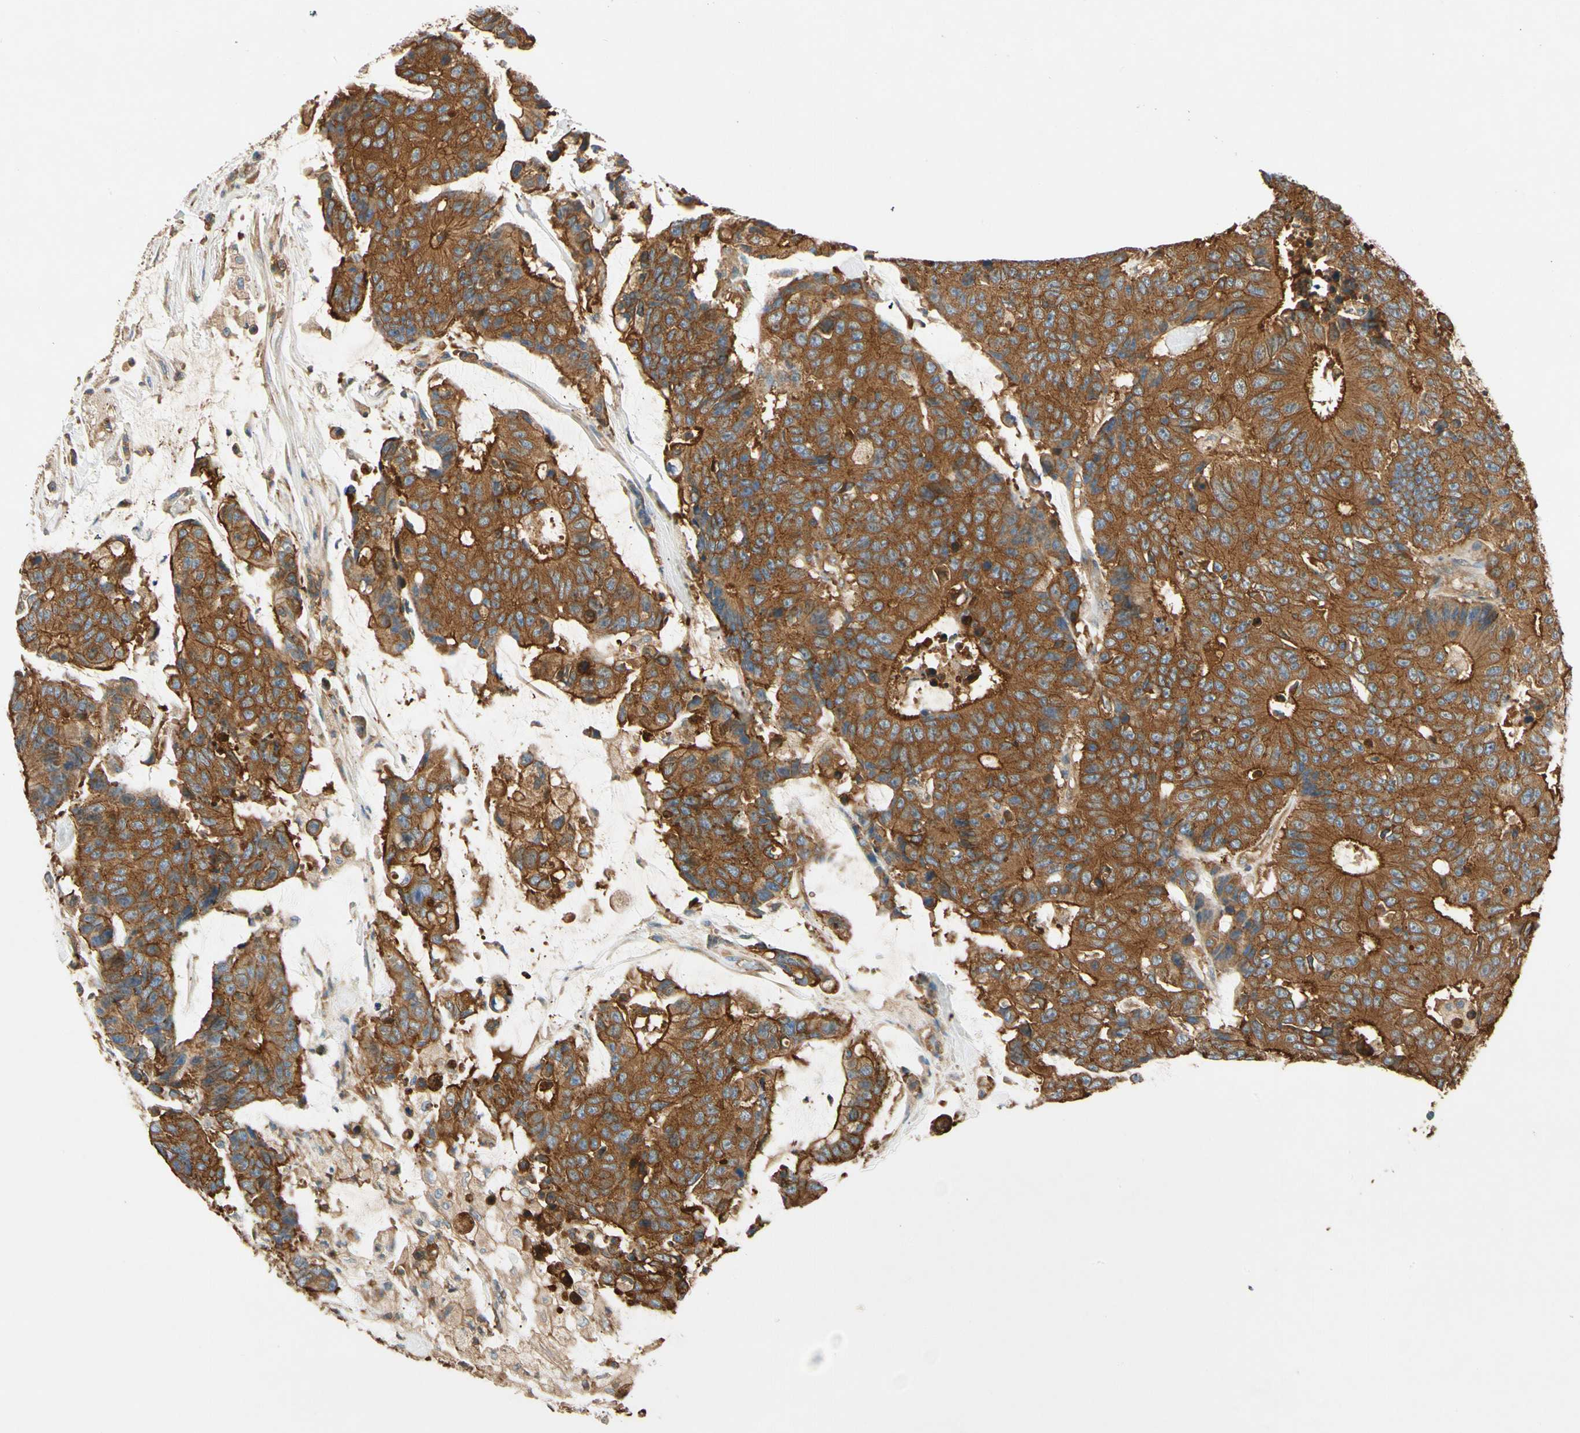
{"staining": {"intensity": "strong", "quantity": ">75%", "location": "cytoplasmic/membranous"}, "tissue": "colorectal cancer", "cell_type": "Tumor cells", "image_type": "cancer", "snomed": [{"axis": "morphology", "description": "Adenocarcinoma, NOS"}, {"axis": "topography", "description": "Colon"}], "caption": "This micrograph demonstrates IHC staining of human colorectal cancer (adenocarcinoma), with high strong cytoplasmic/membranous staining in approximately >75% of tumor cells.", "gene": "TCP11L1", "patient": {"sex": "female", "age": 86}}